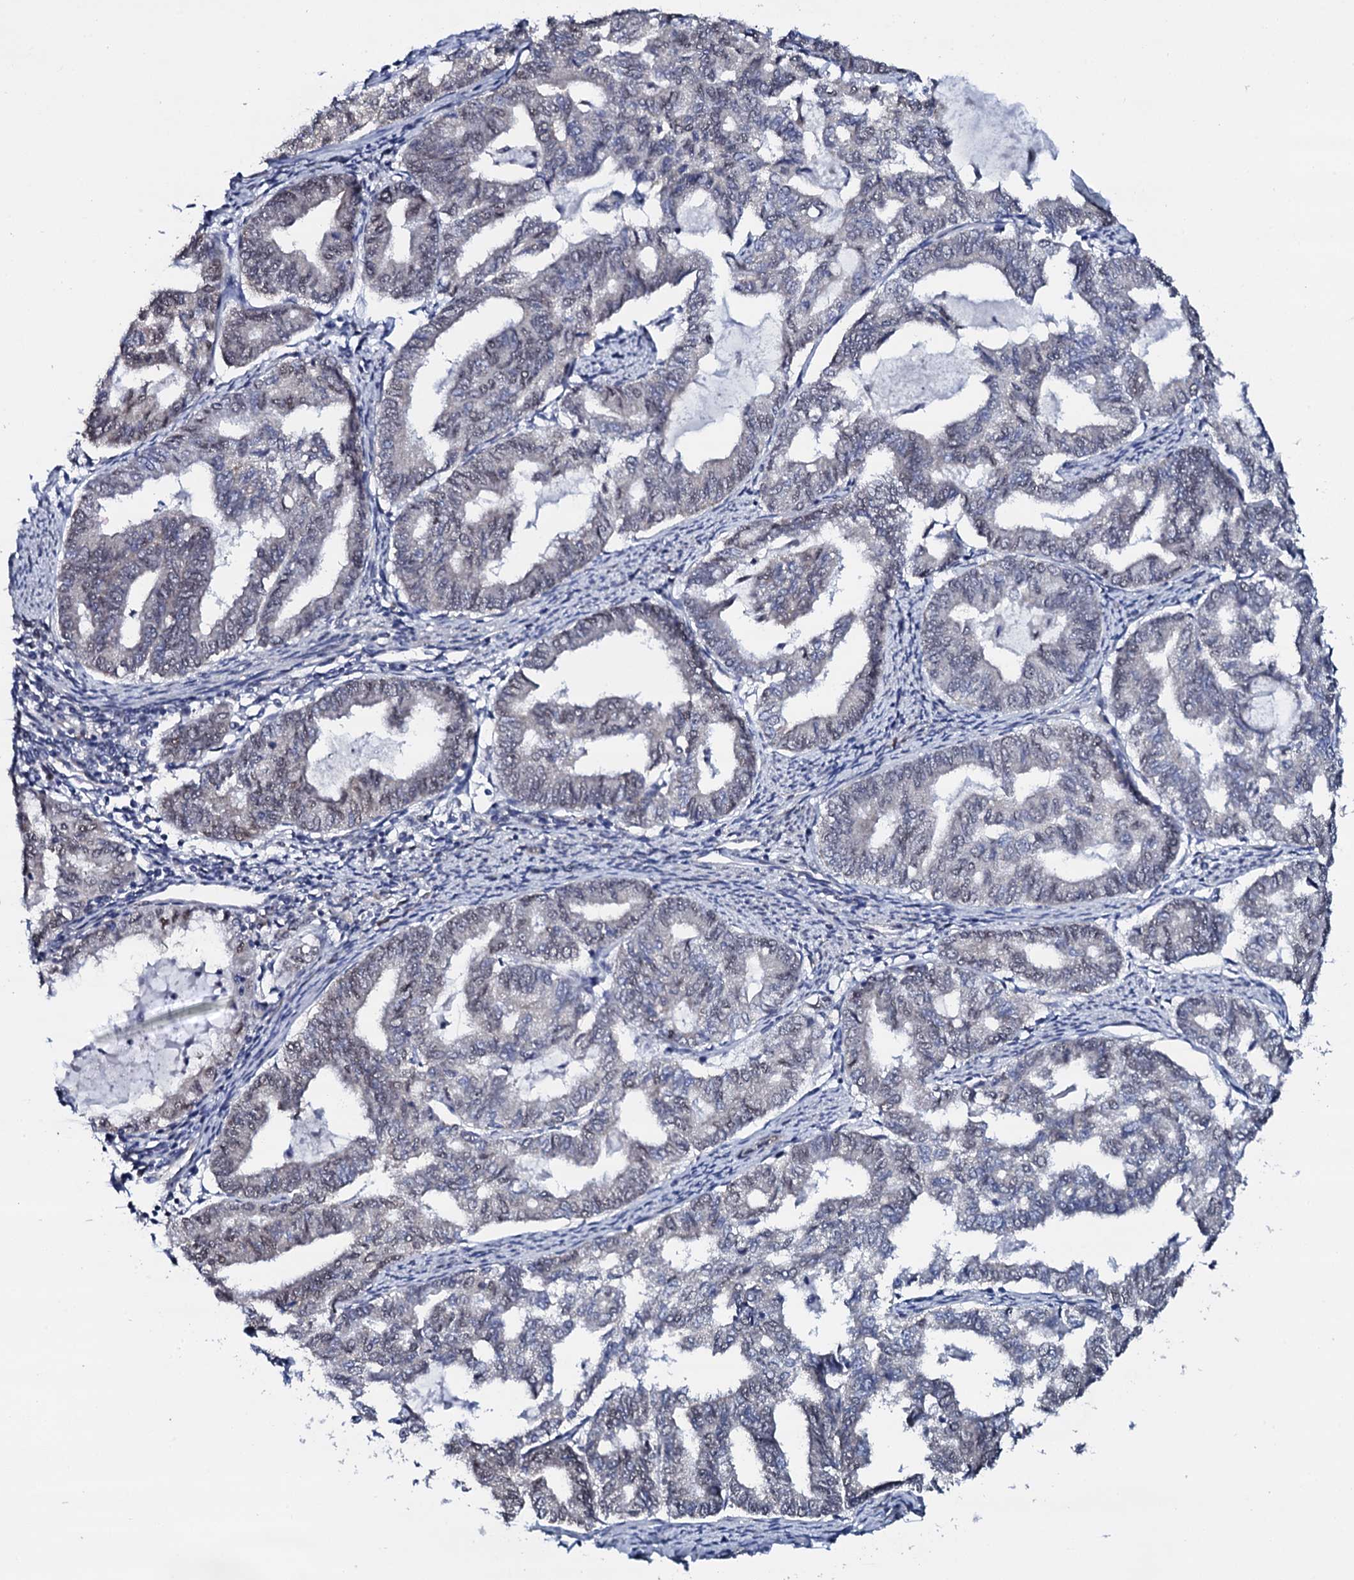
{"staining": {"intensity": "negative", "quantity": "none", "location": "none"}, "tissue": "endometrial cancer", "cell_type": "Tumor cells", "image_type": "cancer", "snomed": [{"axis": "morphology", "description": "Adenocarcinoma, NOS"}, {"axis": "topography", "description": "Endometrium"}], "caption": "There is no significant positivity in tumor cells of endometrial cancer.", "gene": "GAREM1", "patient": {"sex": "female", "age": 79}}